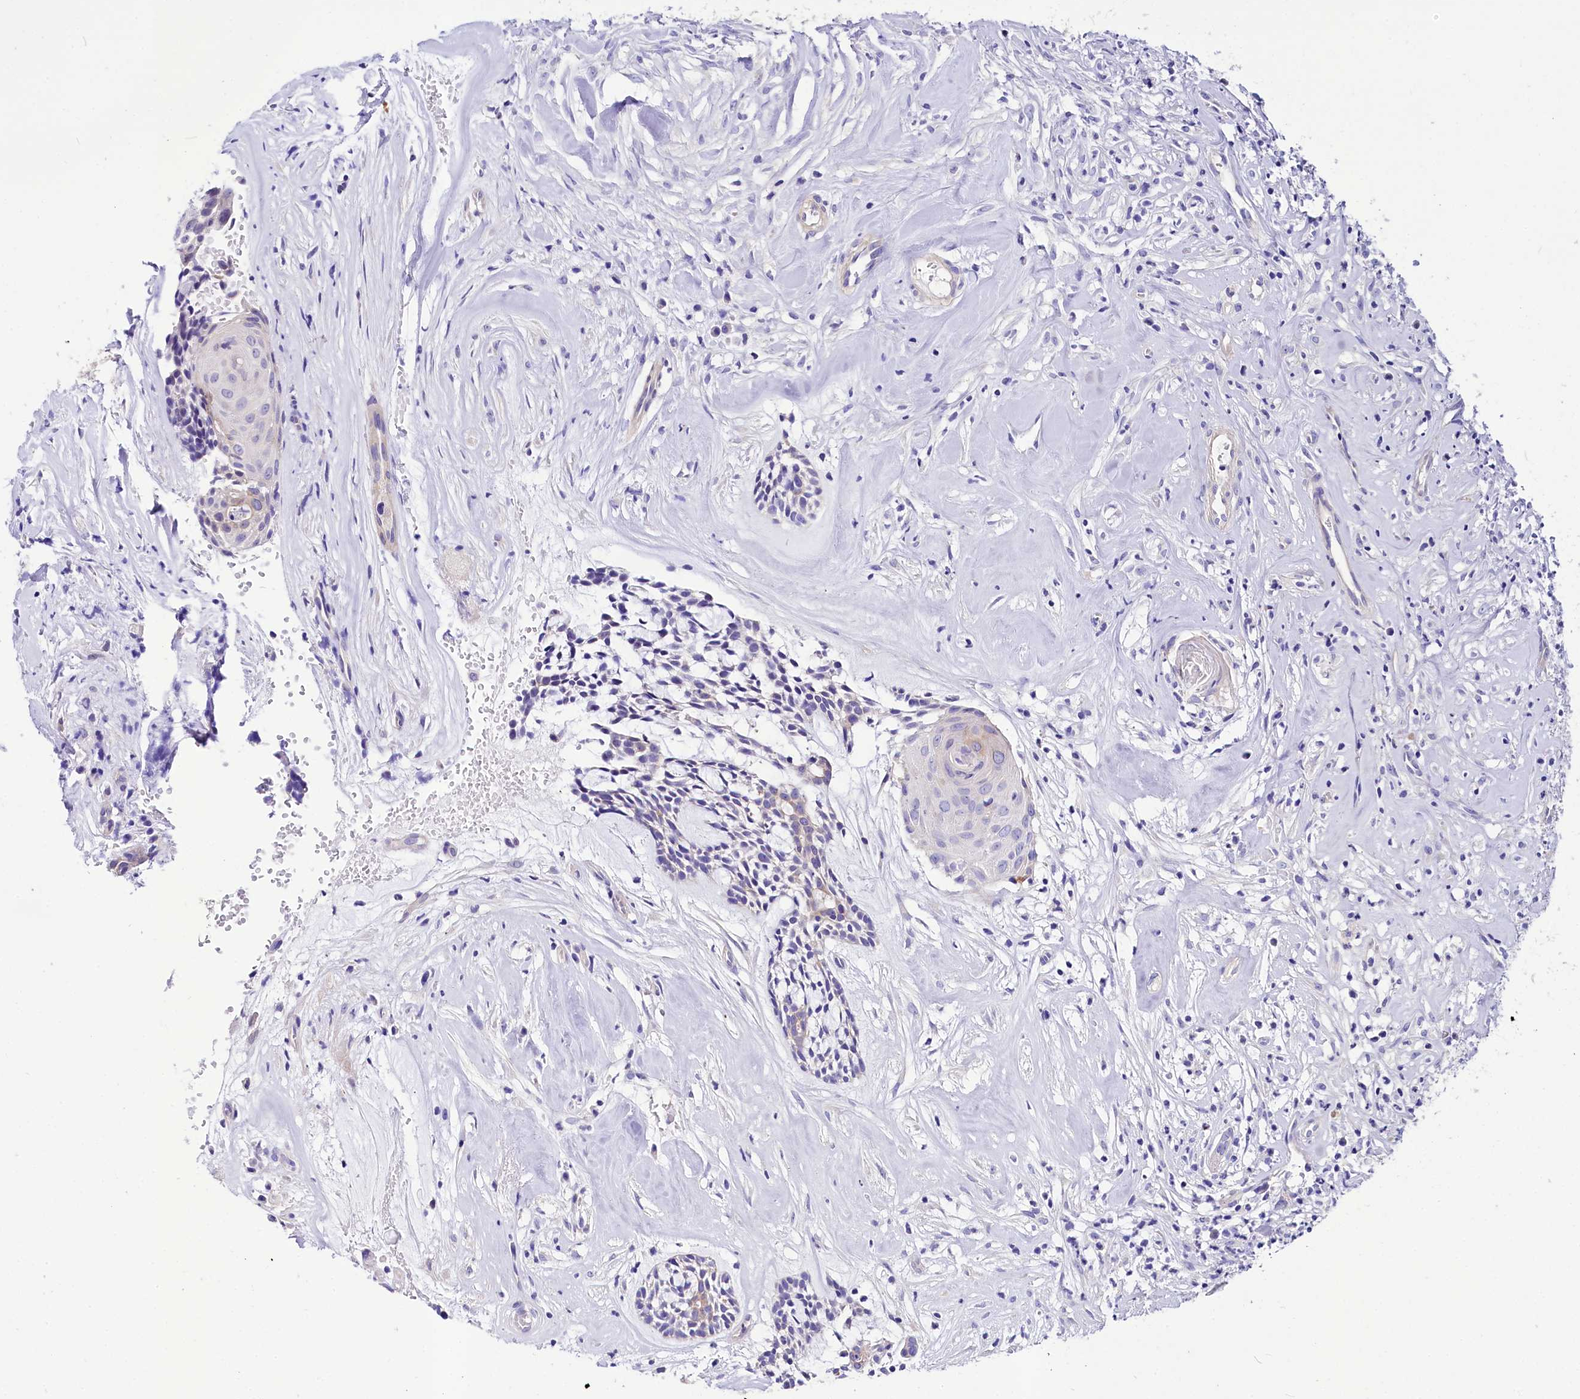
{"staining": {"intensity": "negative", "quantity": "none", "location": "none"}, "tissue": "head and neck cancer", "cell_type": "Tumor cells", "image_type": "cancer", "snomed": [{"axis": "morphology", "description": "Adenocarcinoma, NOS"}, {"axis": "topography", "description": "Subcutis"}, {"axis": "topography", "description": "Head-Neck"}], "caption": "Immunohistochemical staining of head and neck cancer (adenocarcinoma) demonstrates no significant expression in tumor cells.", "gene": "ABHD5", "patient": {"sex": "female", "age": 73}}